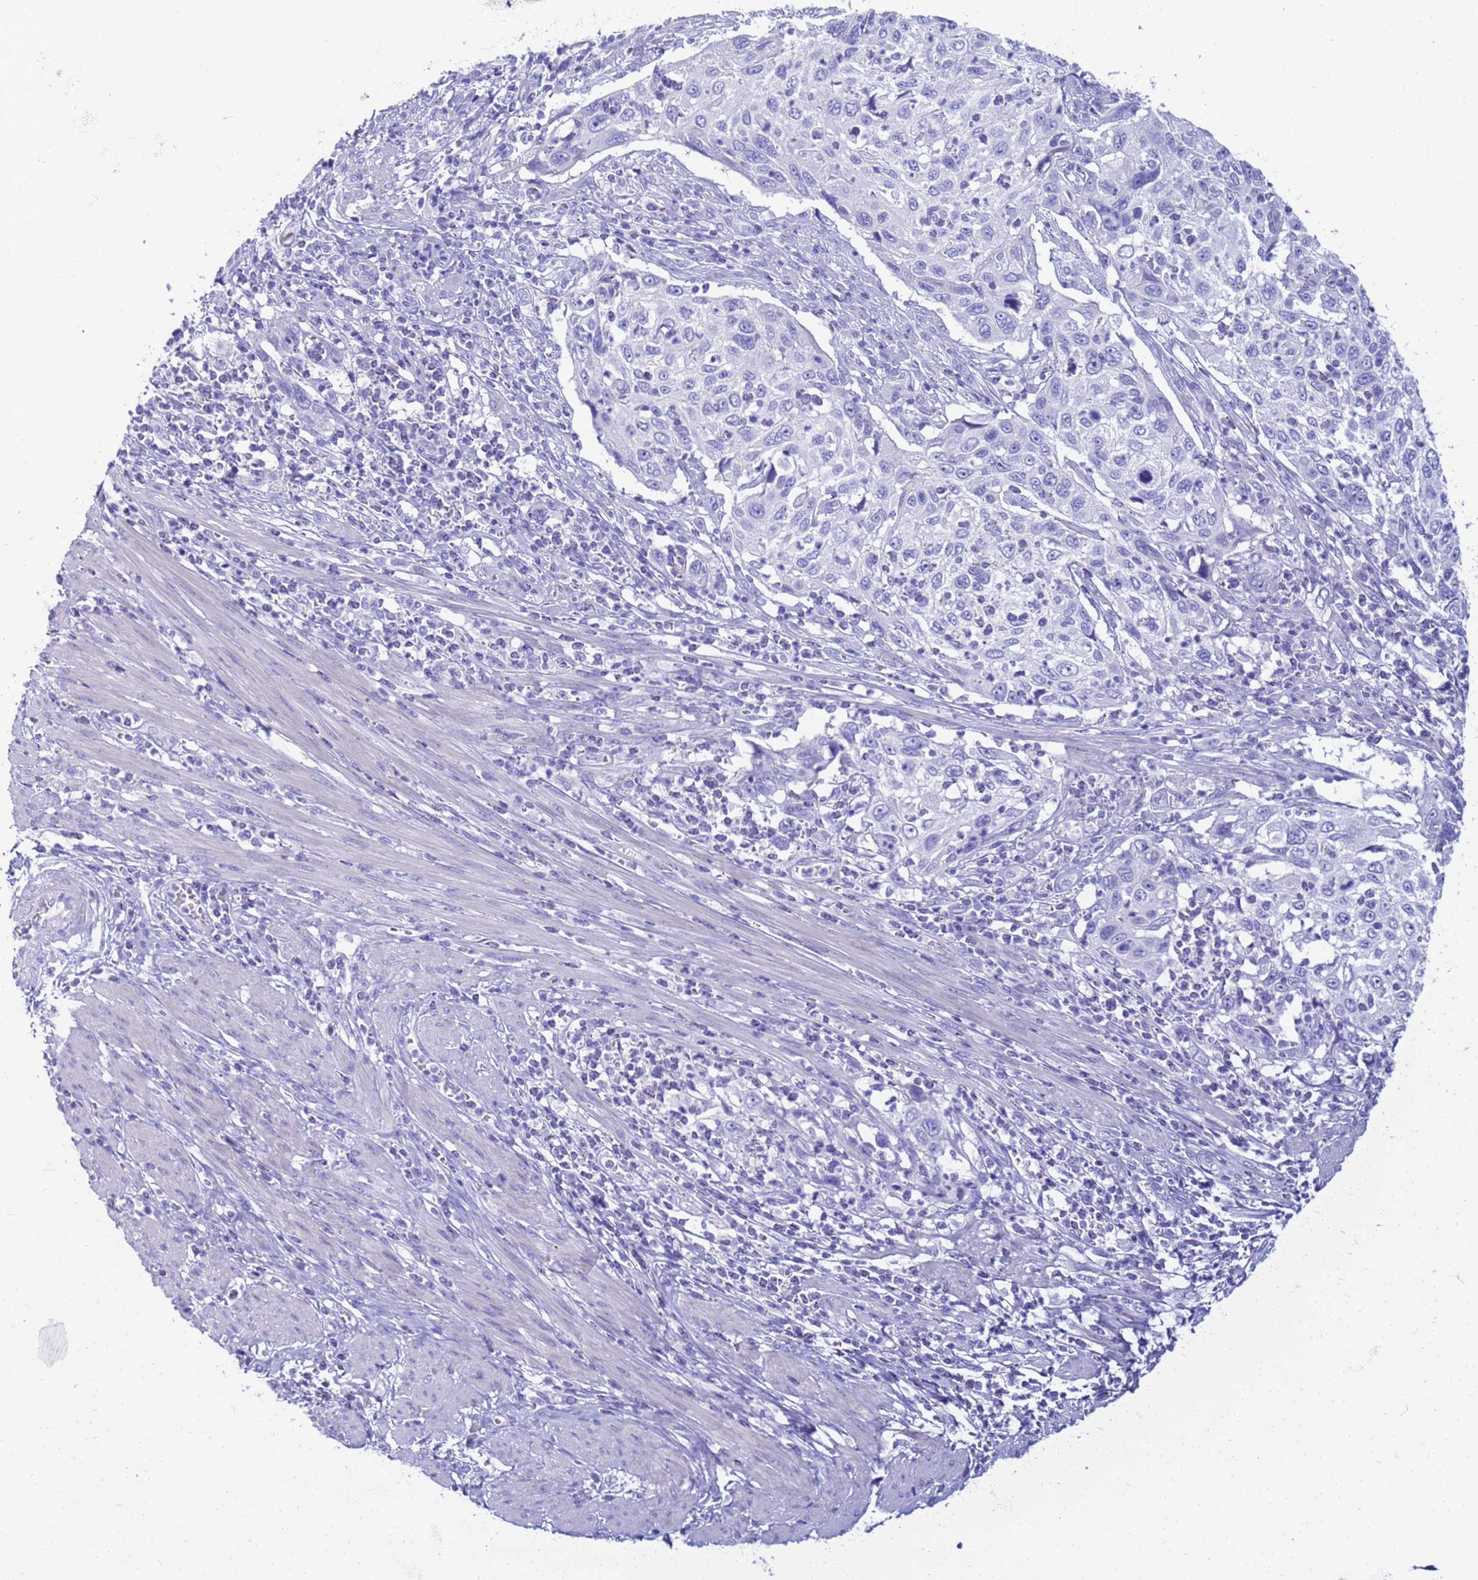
{"staining": {"intensity": "negative", "quantity": "none", "location": "none"}, "tissue": "cervical cancer", "cell_type": "Tumor cells", "image_type": "cancer", "snomed": [{"axis": "morphology", "description": "Squamous cell carcinoma, NOS"}, {"axis": "topography", "description": "Cervix"}], "caption": "This is a histopathology image of immunohistochemistry staining of cervical cancer, which shows no expression in tumor cells.", "gene": "SYCN", "patient": {"sex": "female", "age": 70}}